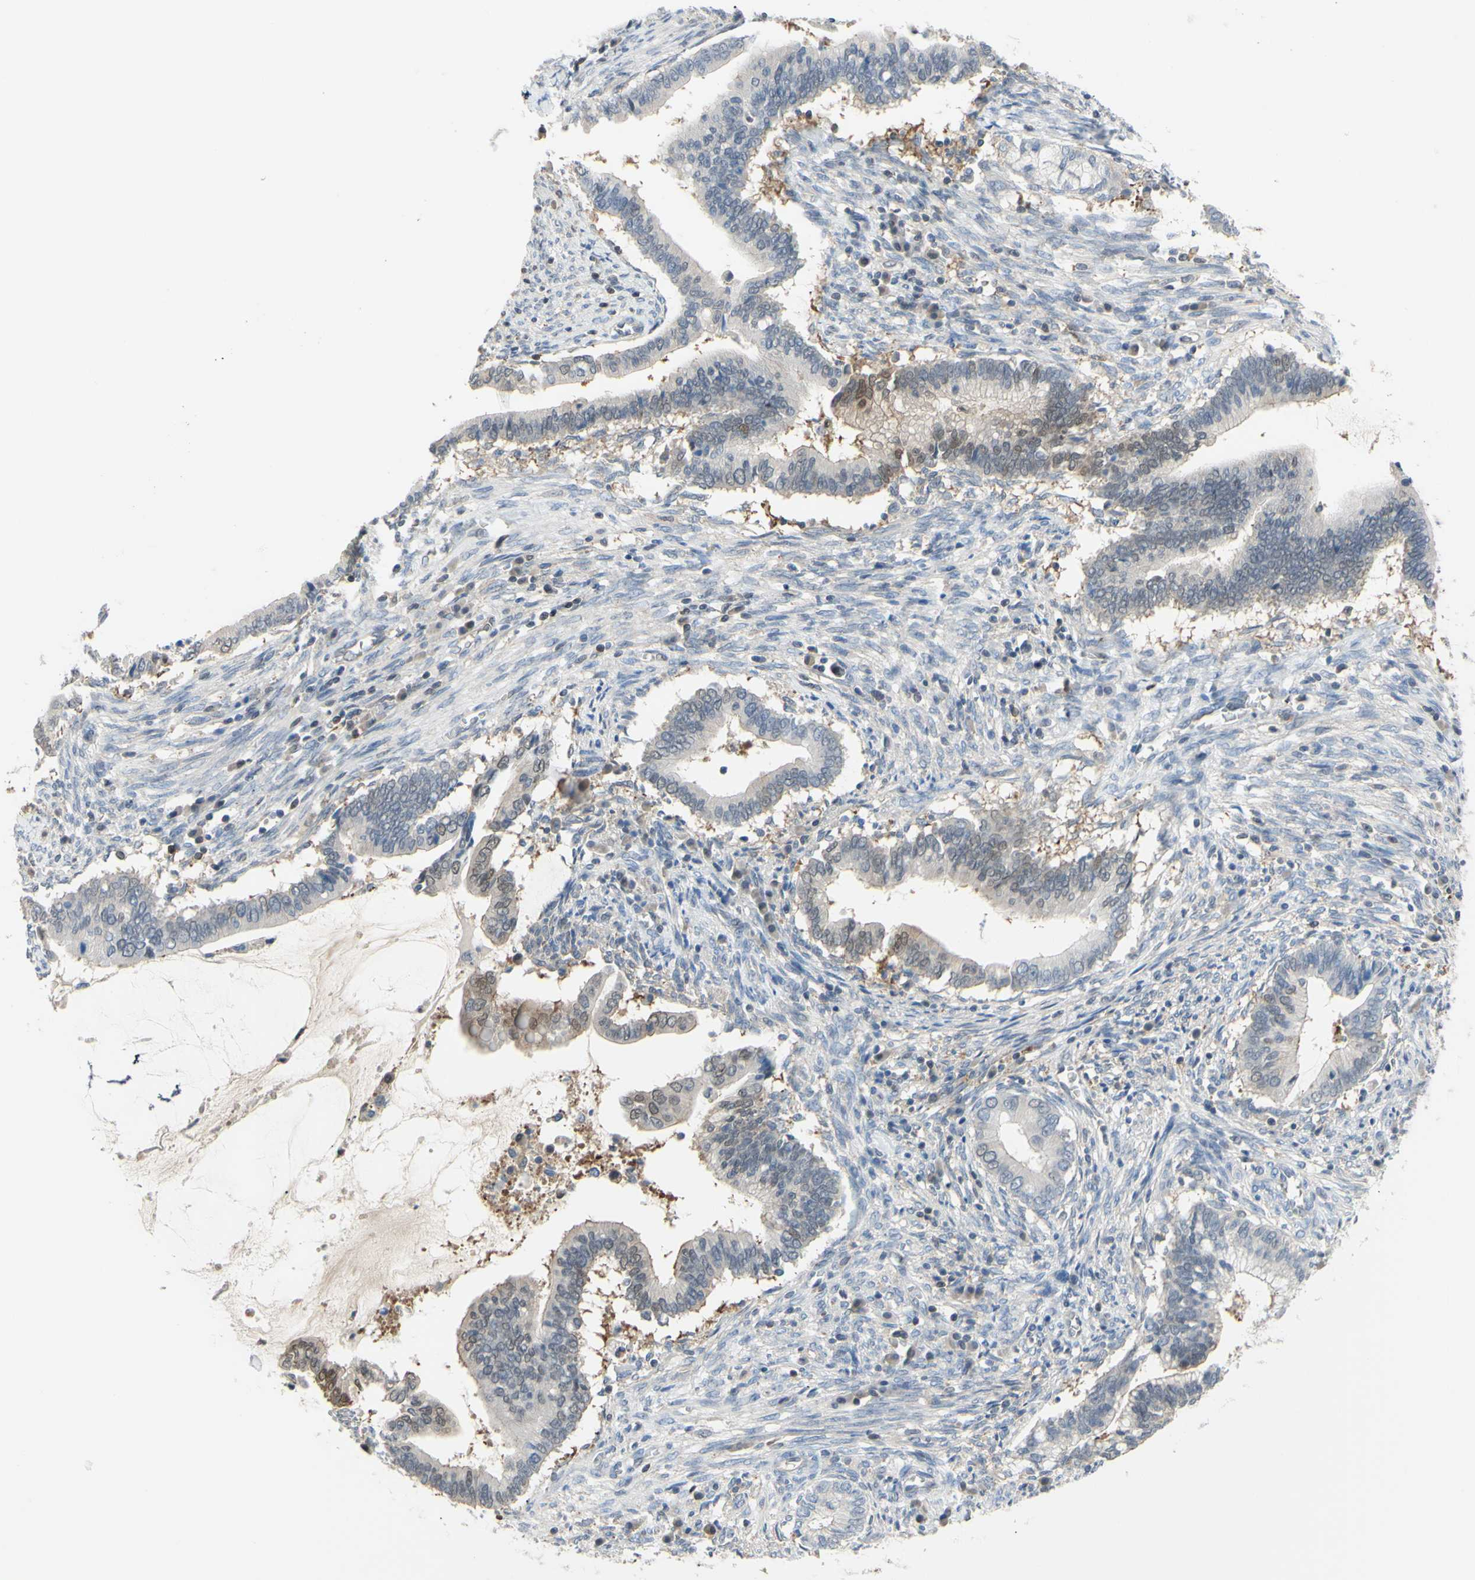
{"staining": {"intensity": "weak", "quantity": "<25%", "location": "cytoplasmic/membranous,nuclear"}, "tissue": "cervical cancer", "cell_type": "Tumor cells", "image_type": "cancer", "snomed": [{"axis": "morphology", "description": "Adenocarcinoma, NOS"}, {"axis": "topography", "description": "Cervix"}], "caption": "Immunohistochemistry of adenocarcinoma (cervical) displays no expression in tumor cells.", "gene": "UPK3B", "patient": {"sex": "female", "age": 44}}